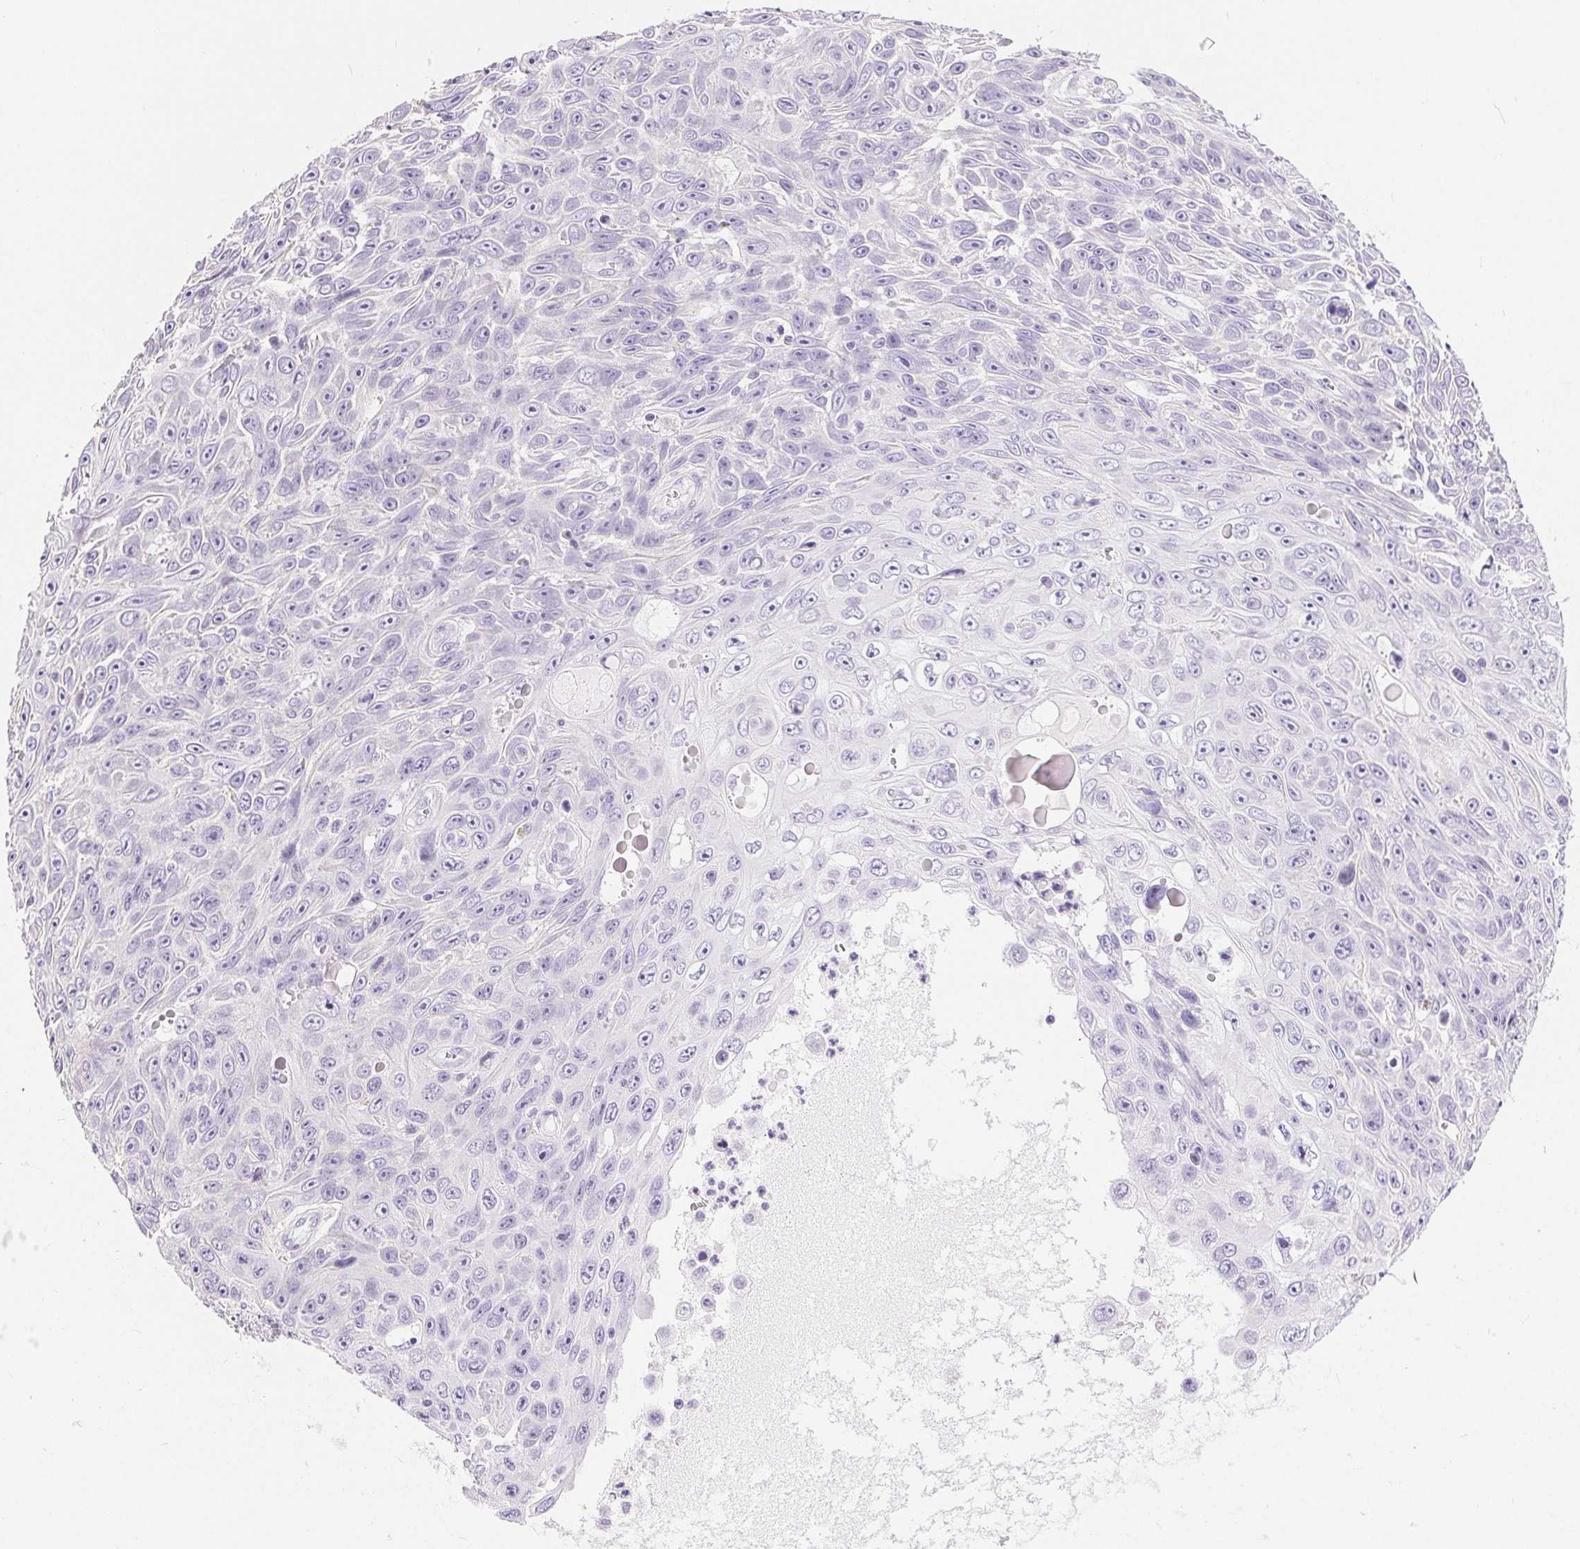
{"staining": {"intensity": "negative", "quantity": "none", "location": "none"}, "tissue": "skin cancer", "cell_type": "Tumor cells", "image_type": "cancer", "snomed": [{"axis": "morphology", "description": "Squamous cell carcinoma, NOS"}, {"axis": "topography", "description": "Skin"}], "caption": "Skin cancer was stained to show a protein in brown. There is no significant positivity in tumor cells.", "gene": "XDH", "patient": {"sex": "male", "age": 82}}